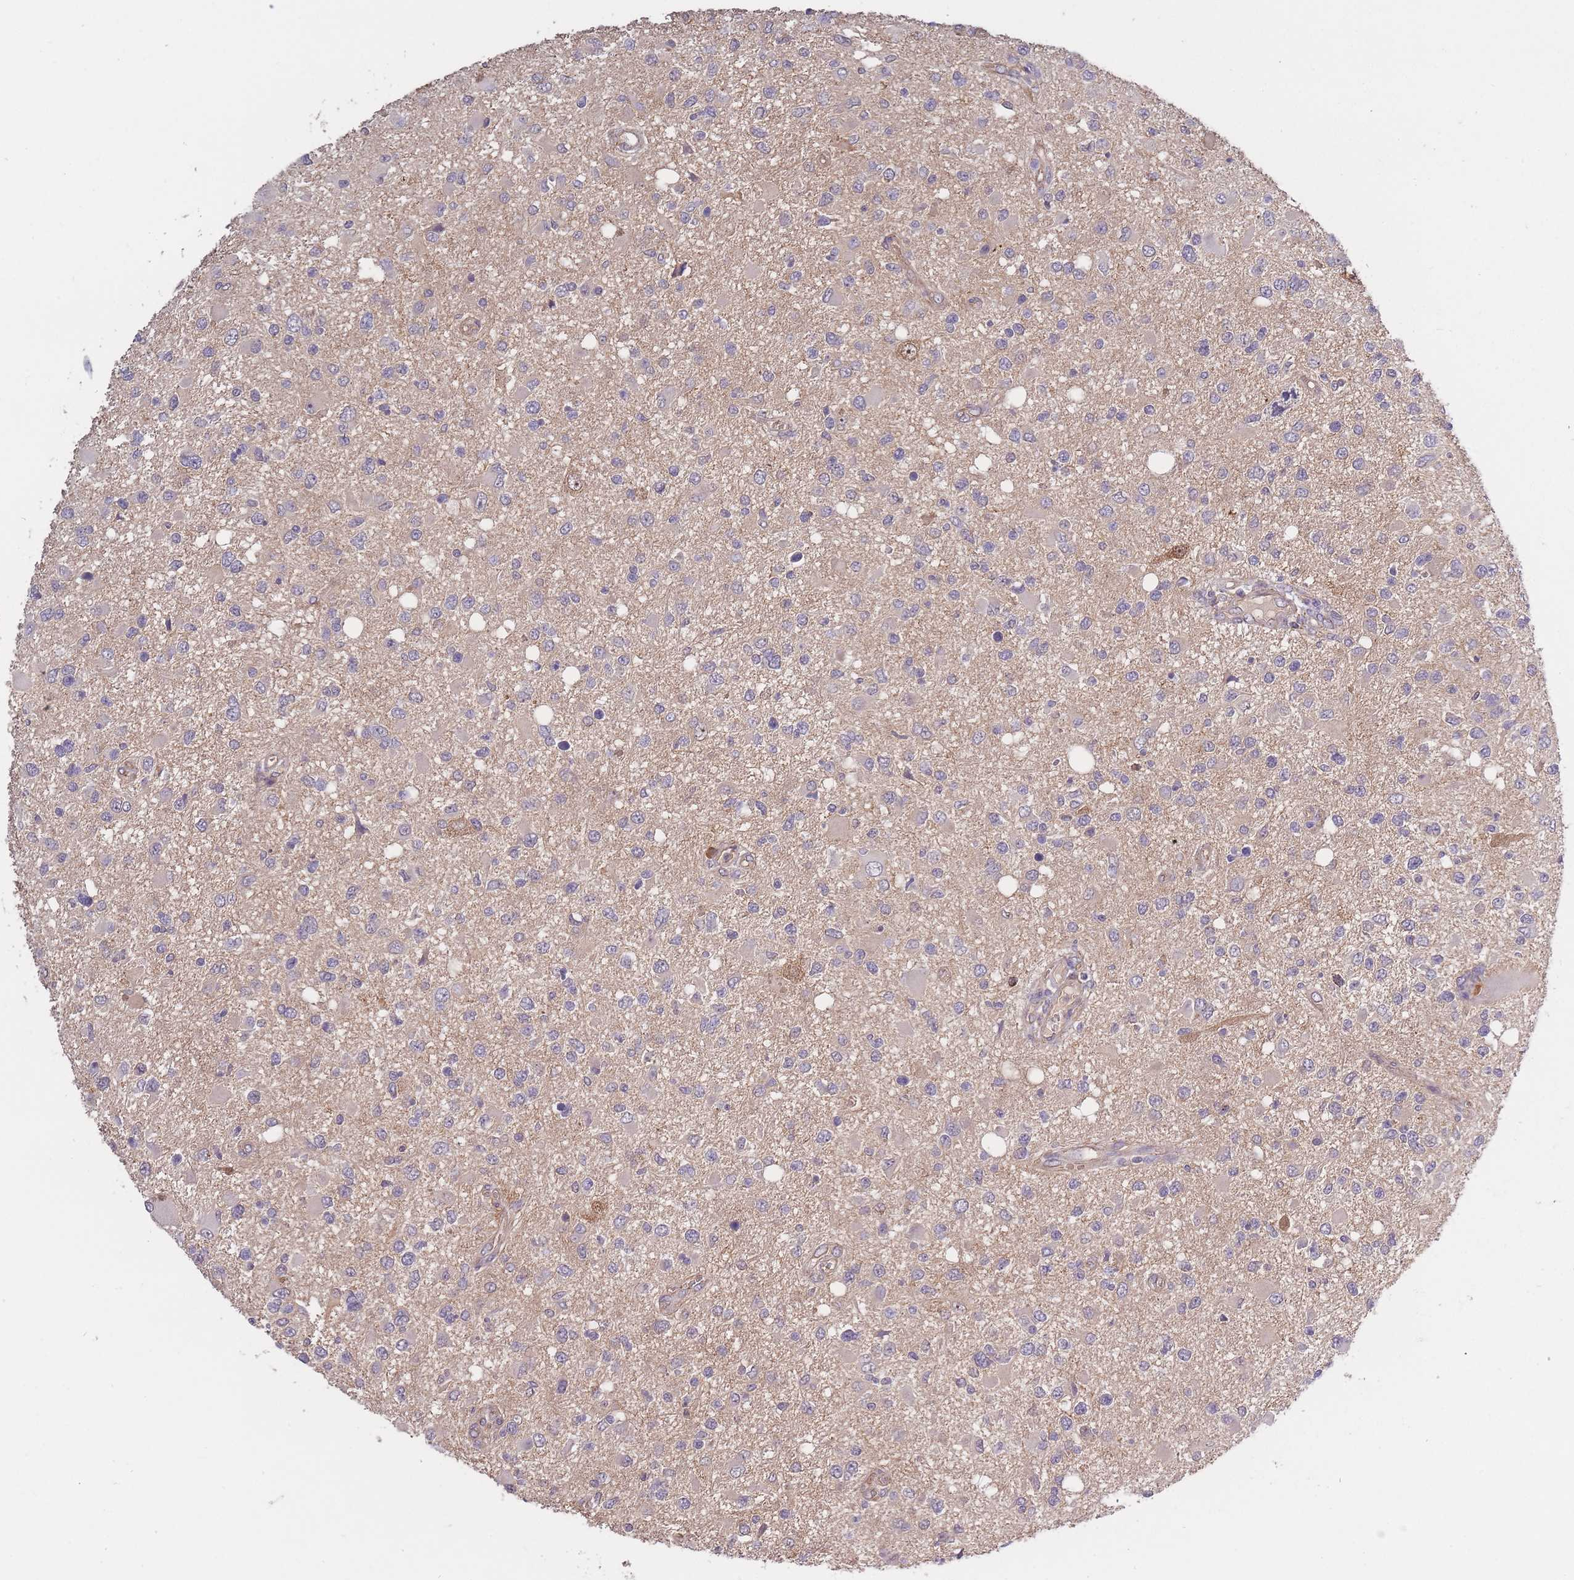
{"staining": {"intensity": "negative", "quantity": "none", "location": "none"}, "tissue": "glioma", "cell_type": "Tumor cells", "image_type": "cancer", "snomed": [{"axis": "morphology", "description": "Glioma, malignant, High grade"}, {"axis": "topography", "description": "Brain"}], "caption": "This image is of glioma stained with immunohistochemistry (IHC) to label a protein in brown with the nuclei are counter-stained blue. There is no staining in tumor cells. (Immunohistochemistry, brightfield microscopy, high magnification).", "gene": "KIAA1755", "patient": {"sex": "male", "age": 53}}